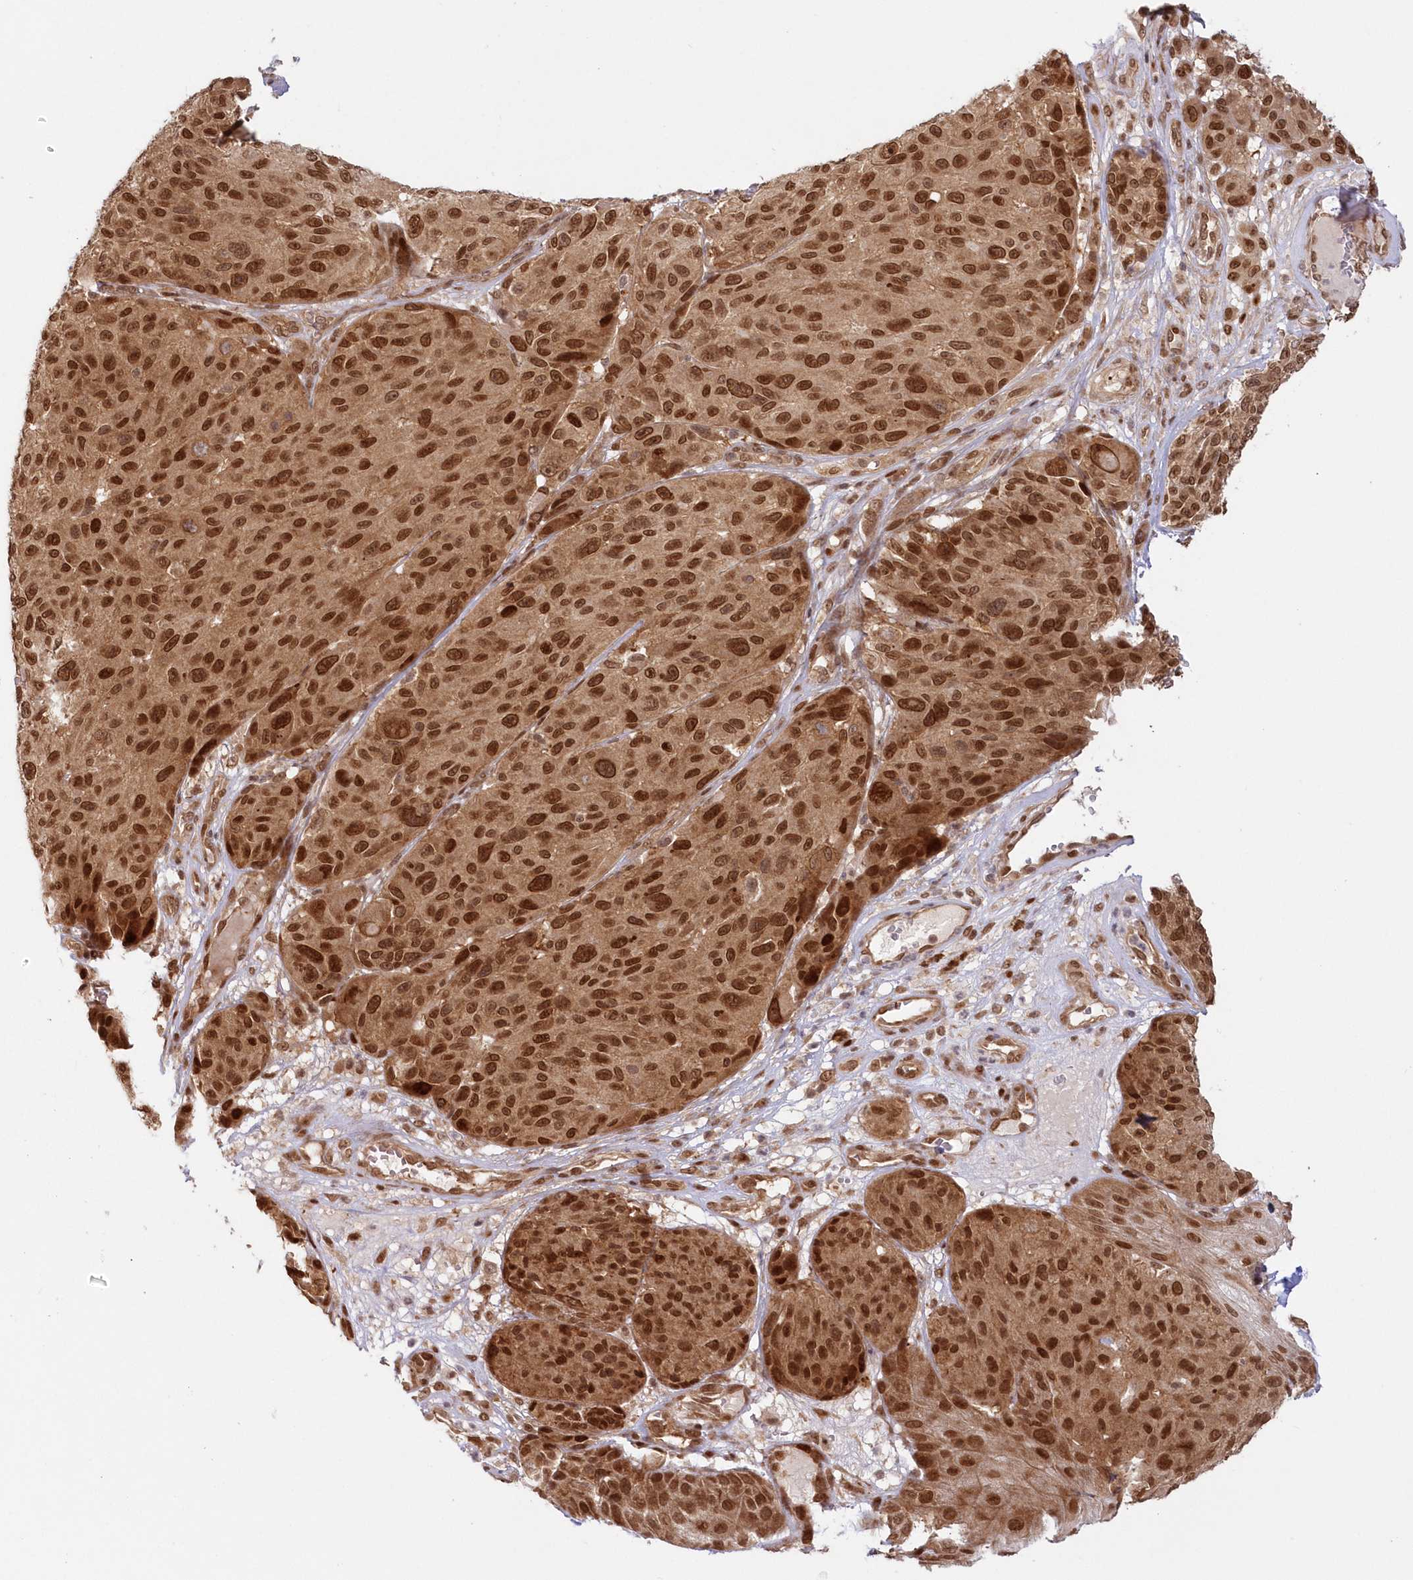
{"staining": {"intensity": "strong", "quantity": ">75%", "location": "cytoplasmic/membranous,nuclear"}, "tissue": "melanoma", "cell_type": "Tumor cells", "image_type": "cancer", "snomed": [{"axis": "morphology", "description": "Malignant melanoma, NOS"}, {"axis": "topography", "description": "Skin"}], "caption": "An IHC micrograph of neoplastic tissue is shown. Protein staining in brown shows strong cytoplasmic/membranous and nuclear positivity in melanoma within tumor cells. The staining is performed using DAB (3,3'-diaminobenzidine) brown chromogen to label protein expression. The nuclei are counter-stained blue using hematoxylin.", "gene": "TOGARAM2", "patient": {"sex": "male", "age": 83}}